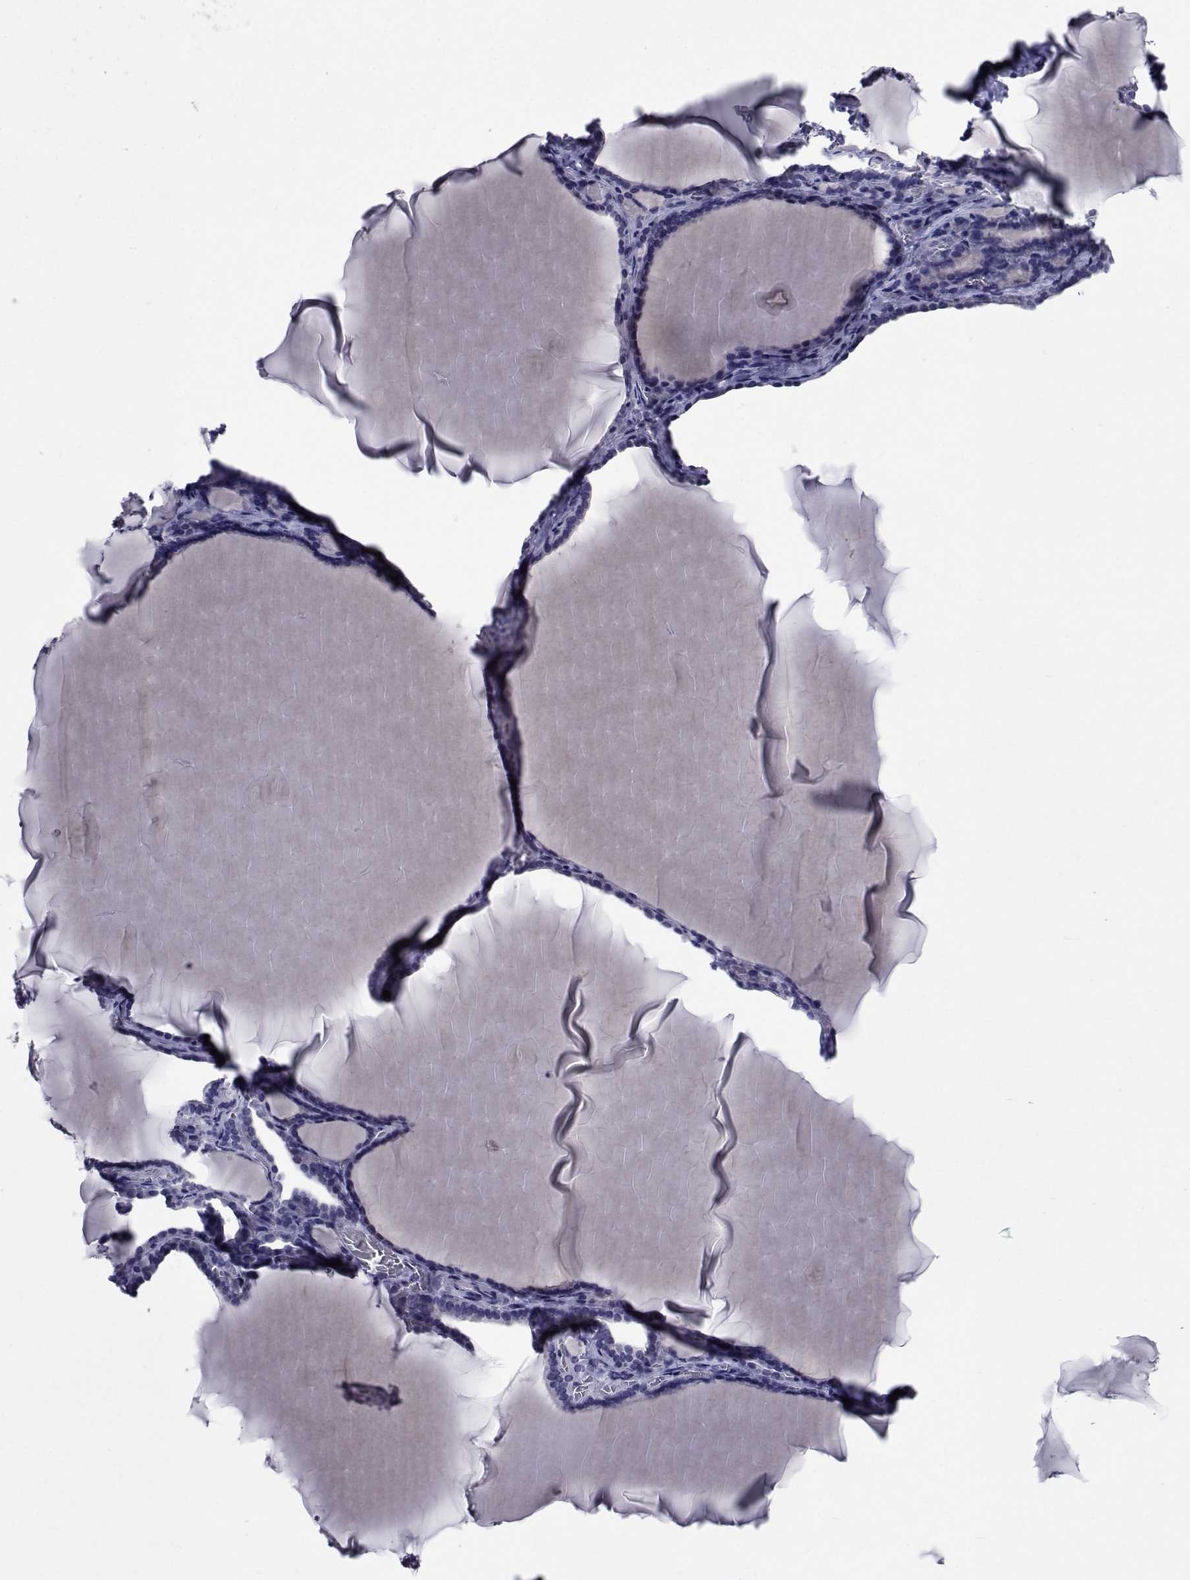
{"staining": {"intensity": "negative", "quantity": "none", "location": "none"}, "tissue": "thyroid gland", "cell_type": "Glandular cells", "image_type": "normal", "snomed": [{"axis": "morphology", "description": "Normal tissue, NOS"}, {"axis": "morphology", "description": "Hyperplasia, NOS"}, {"axis": "topography", "description": "Thyroid gland"}], "caption": "Micrograph shows no significant protein expression in glandular cells of normal thyroid gland. The staining was performed using DAB to visualize the protein expression in brown, while the nuclei were stained in blue with hematoxylin (Magnification: 20x).", "gene": "SEMA5B", "patient": {"sex": "female", "age": 27}}